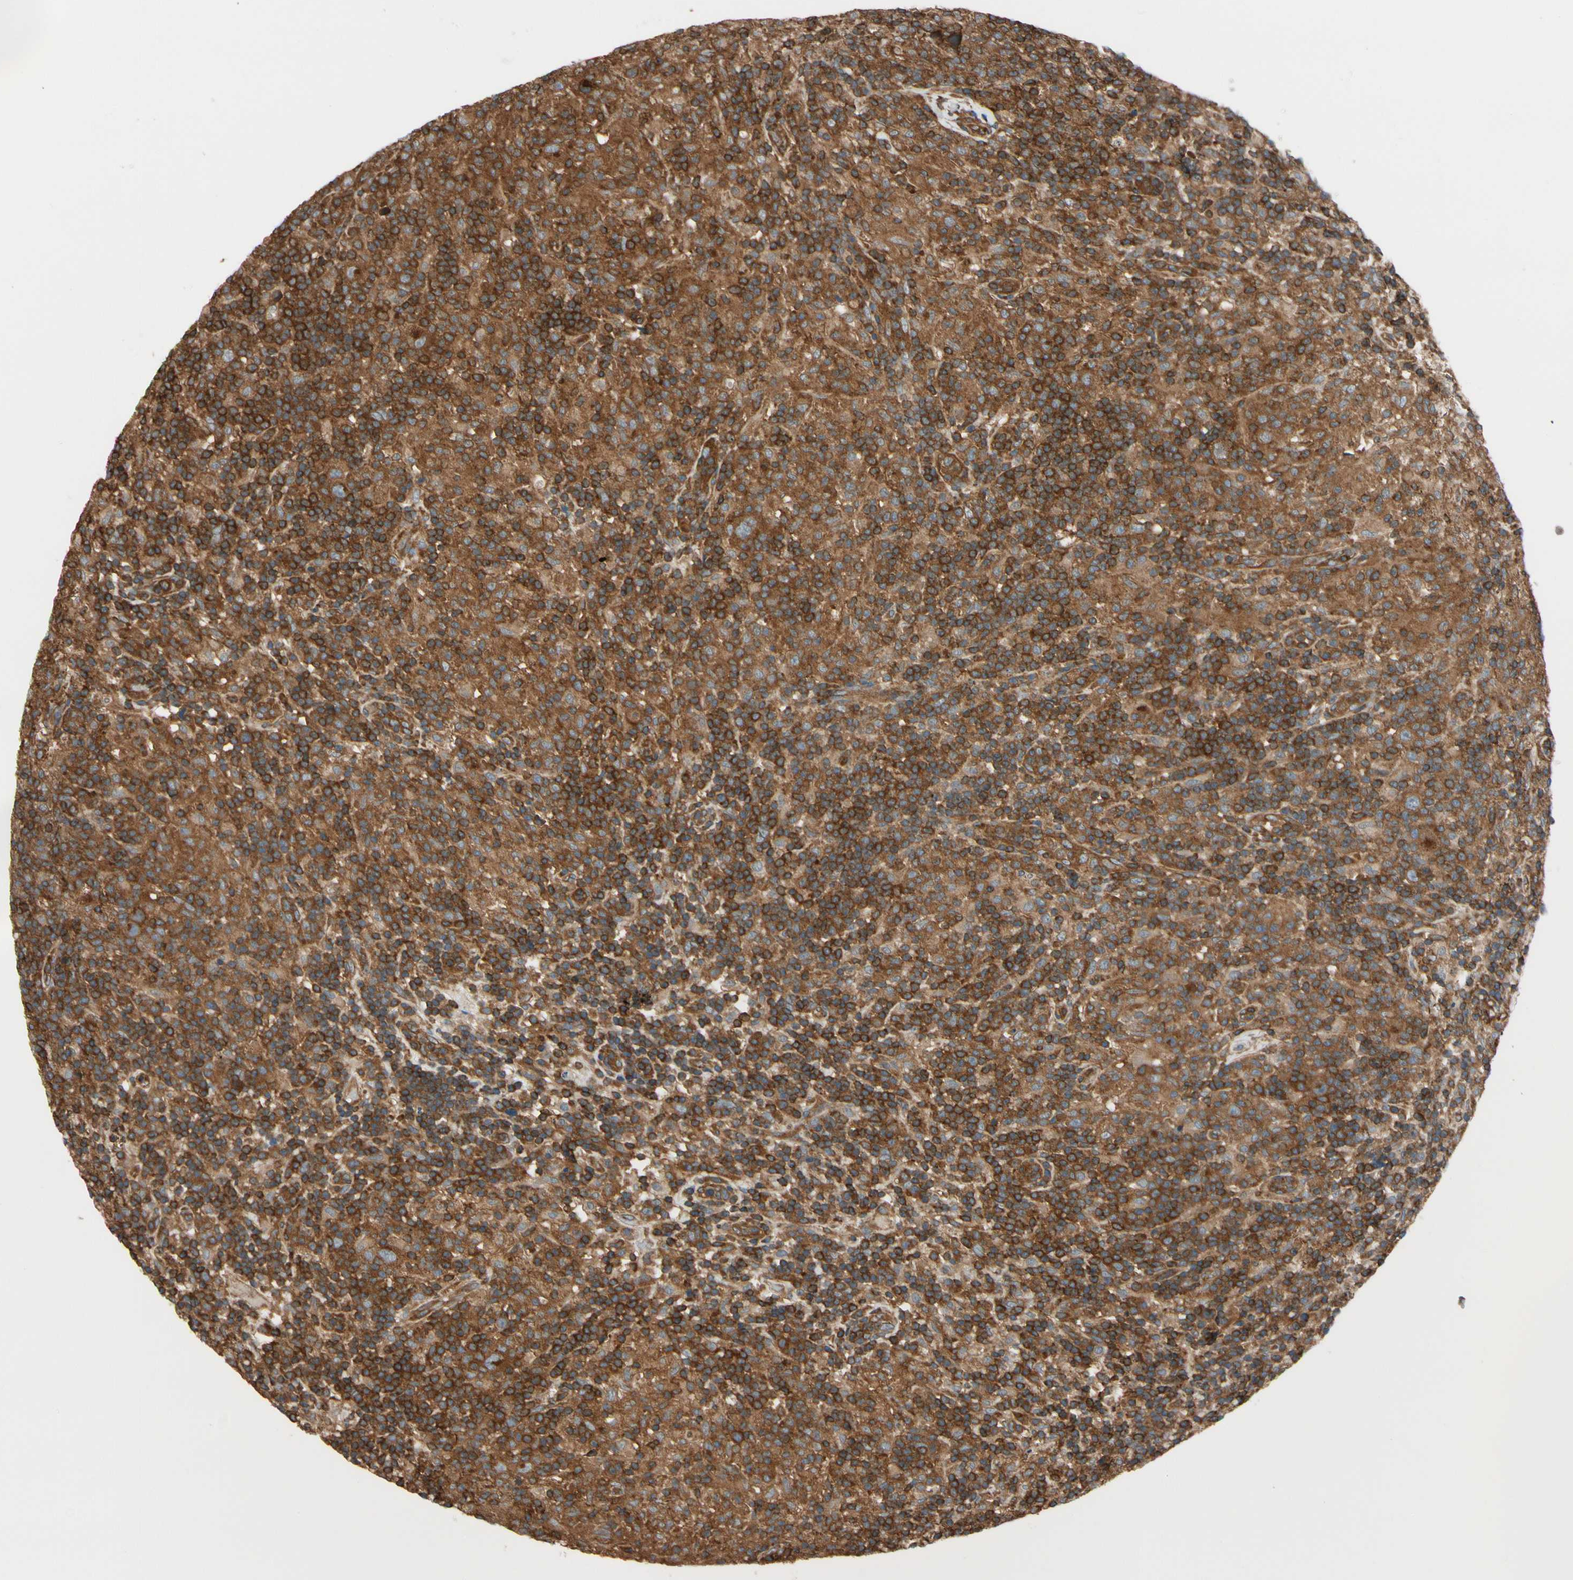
{"staining": {"intensity": "moderate", "quantity": ">75%", "location": "cytoplasmic/membranous"}, "tissue": "lymphoma", "cell_type": "Tumor cells", "image_type": "cancer", "snomed": [{"axis": "morphology", "description": "Hodgkin's disease, NOS"}, {"axis": "topography", "description": "Lymph node"}], "caption": "Protein expression analysis of lymphoma demonstrates moderate cytoplasmic/membranous expression in about >75% of tumor cells. The staining was performed using DAB to visualize the protein expression in brown, while the nuclei were stained in blue with hematoxylin (Magnification: 20x).", "gene": "EPS15", "patient": {"sex": "male", "age": 70}}